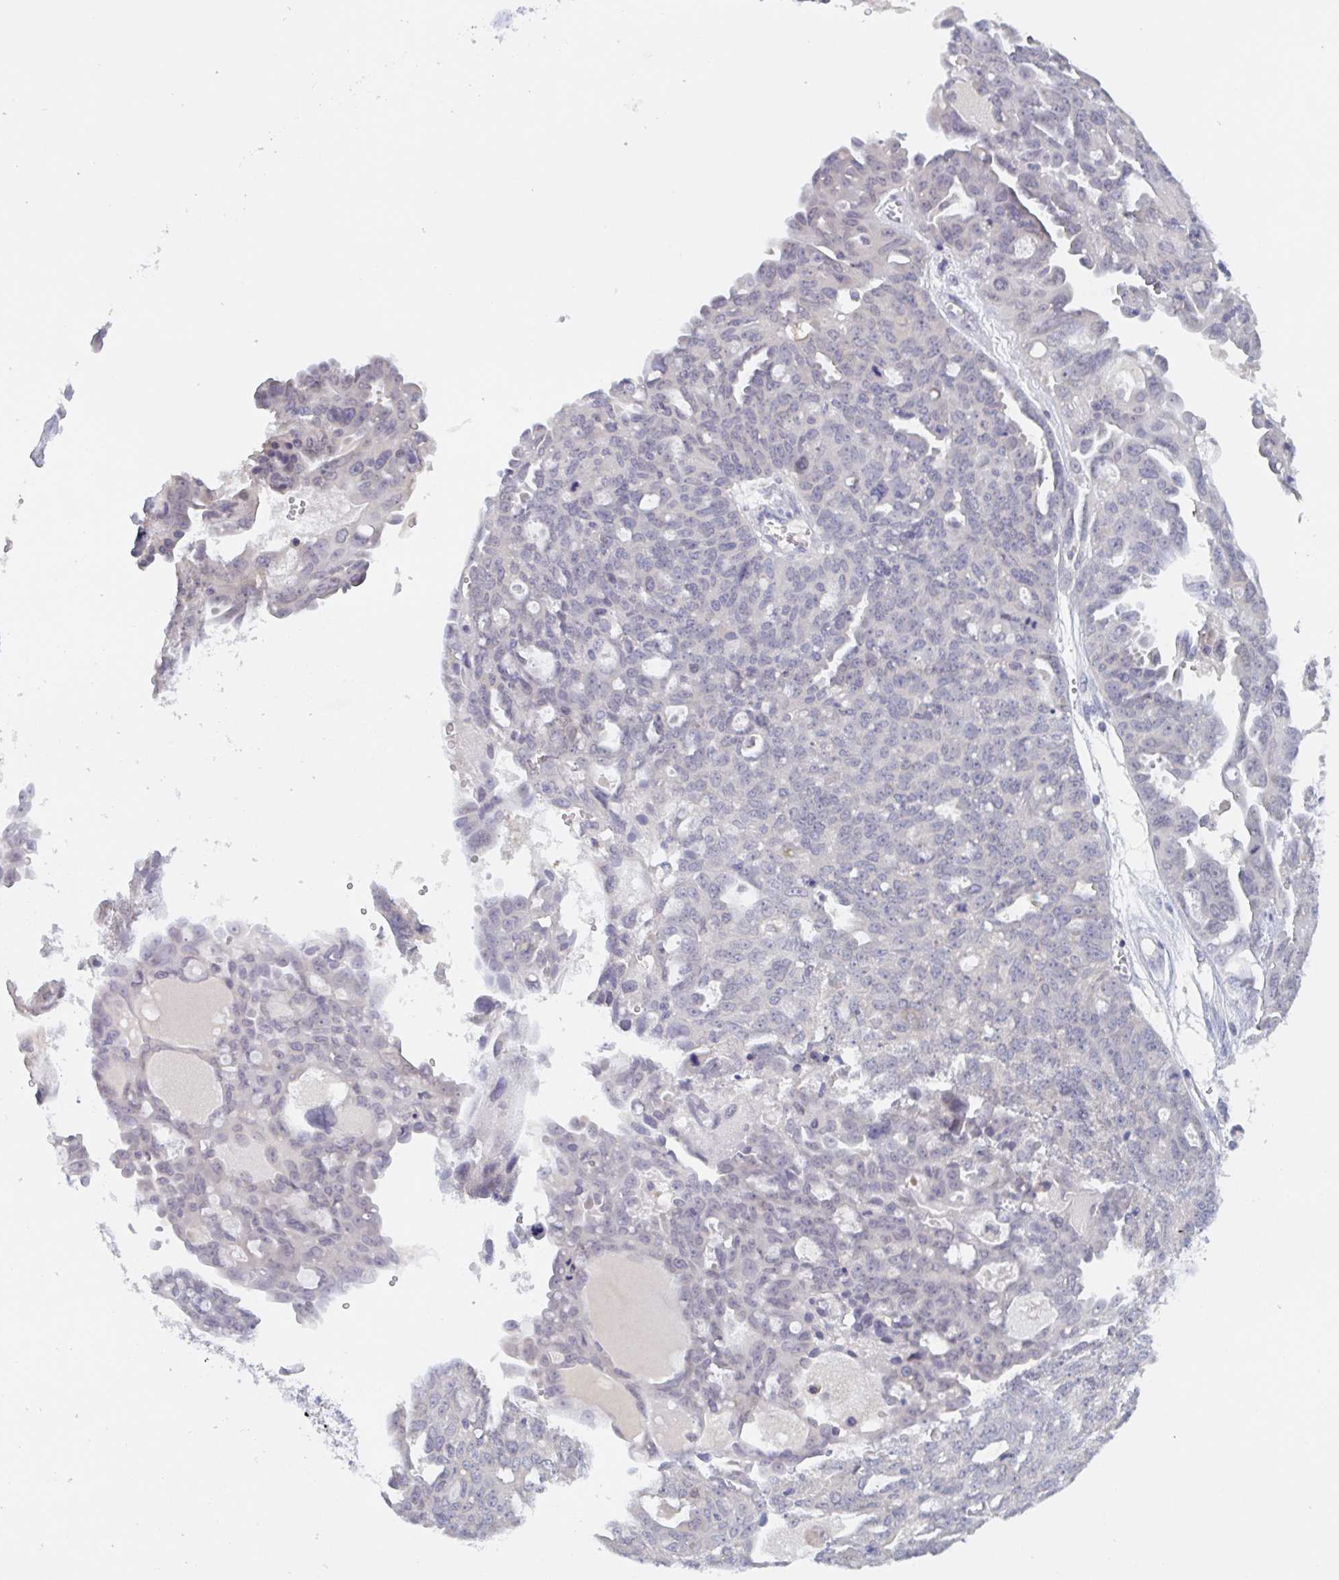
{"staining": {"intensity": "negative", "quantity": "none", "location": "none"}, "tissue": "ovarian cancer", "cell_type": "Tumor cells", "image_type": "cancer", "snomed": [{"axis": "morphology", "description": "Carcinoma, endometroid"}, {"axis": "topography", "description": "Ovary"}], "caption": "DAB (3,3'-diaminobenzidine) immunohistochemical staining of endometroid carcinoma (ovarian) displays no significant positivity in tumor cells.", "gene": "SERPINB13", "patient": {"sex": "female", "age": 70}}